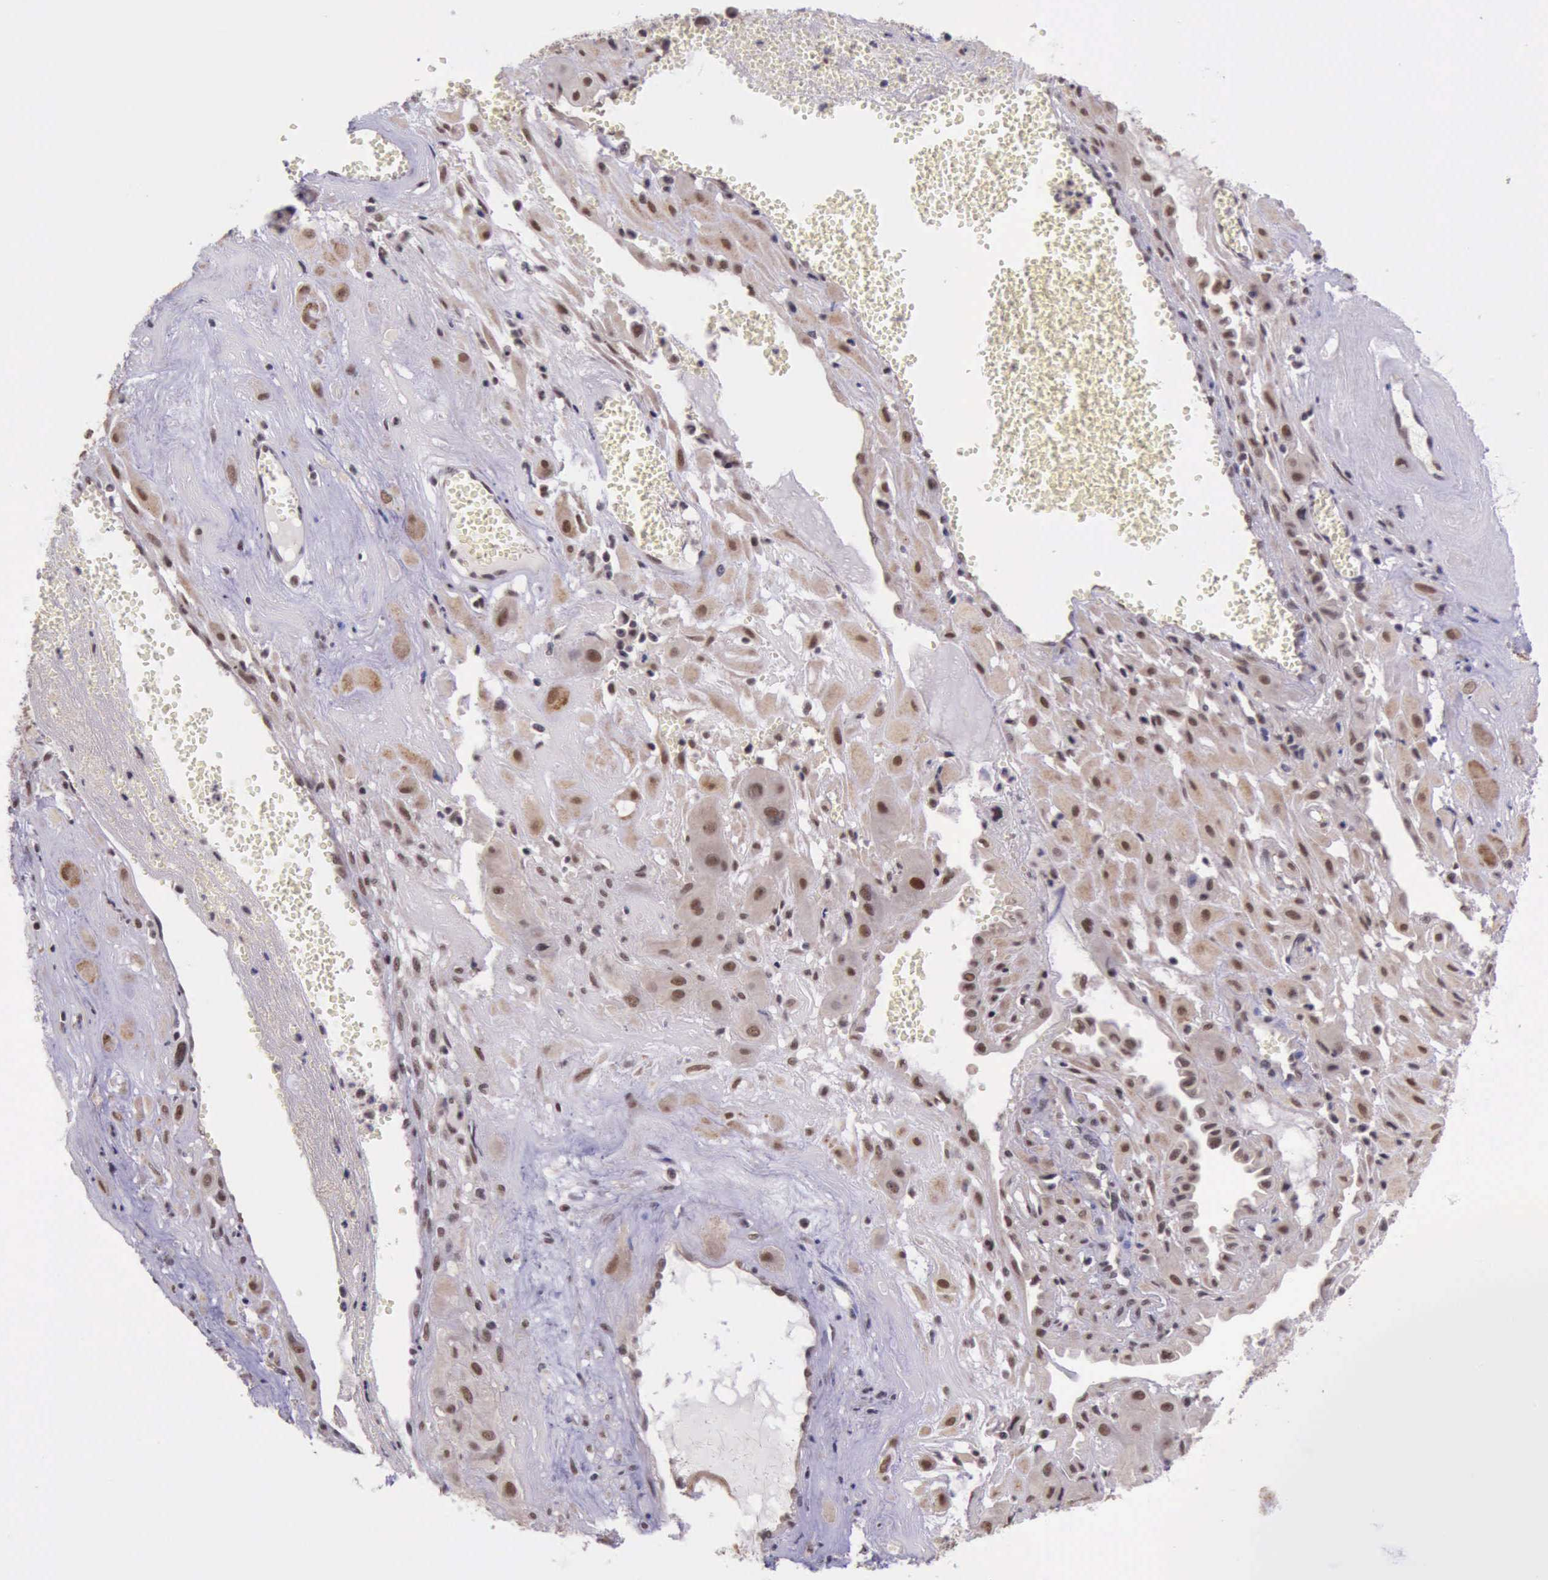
{"staining": {"intensity": "moderate", "quantity": ">75%", "location": "nuclear"}, "tissue": "cervical cancer", "cell_type": "Tumor cells", "image_type": "cancer", "snomed": [{"axis": "morphology", "description": "Squamous cell carcinoma, NOS"}, {"axis": "topography", "description": "Cervix"}], "caption": "This is a histology image of immunohistochemistry (IHC) staining of cervical squamous cell carcinoma, which shows moderate staining in the nuclear of tumor cells.", "gene": "PRPF39", "patient": {"sex": "female", "age": 34}}